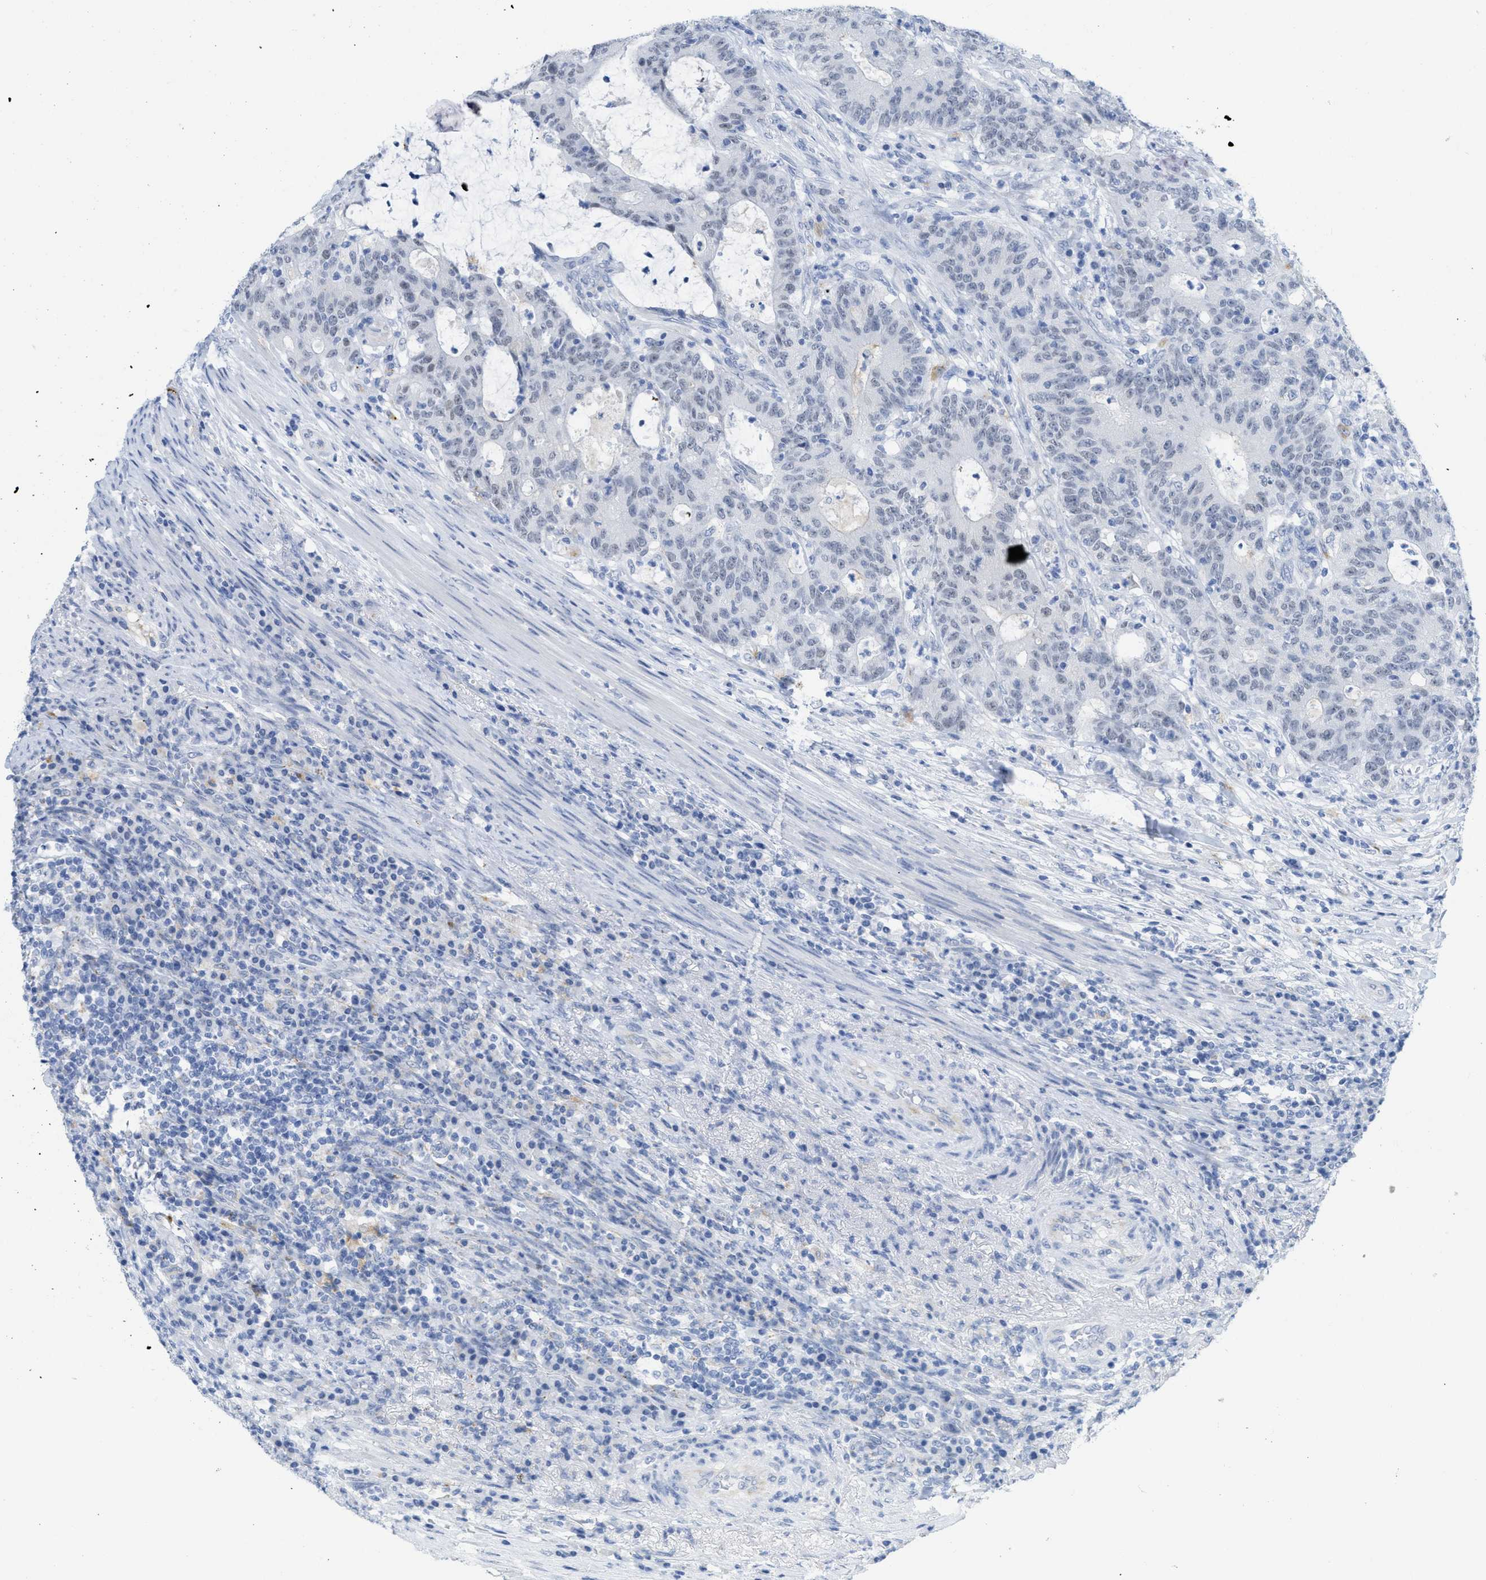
{"staining": {"intensity": "negative", "quantity": "none", "location": "none"}, "tissue": "colorectal cancer", "cell_type": "Tumor cells", "image_type": "cancer", "snomed": [{"axis": "morphology", "description": "Normal tissue, NOS"}, {"axis": "morphology", "description": "Adenocarcinoma, NOS"}, {"axis": "topography", "description": "Colon"}], "caption": "An image of colorectal cancer stained for a protein demonstrates no brown staining in tumor cells.", "gene": "WDR4", "patient": {"sex": "female", "age": 75}}